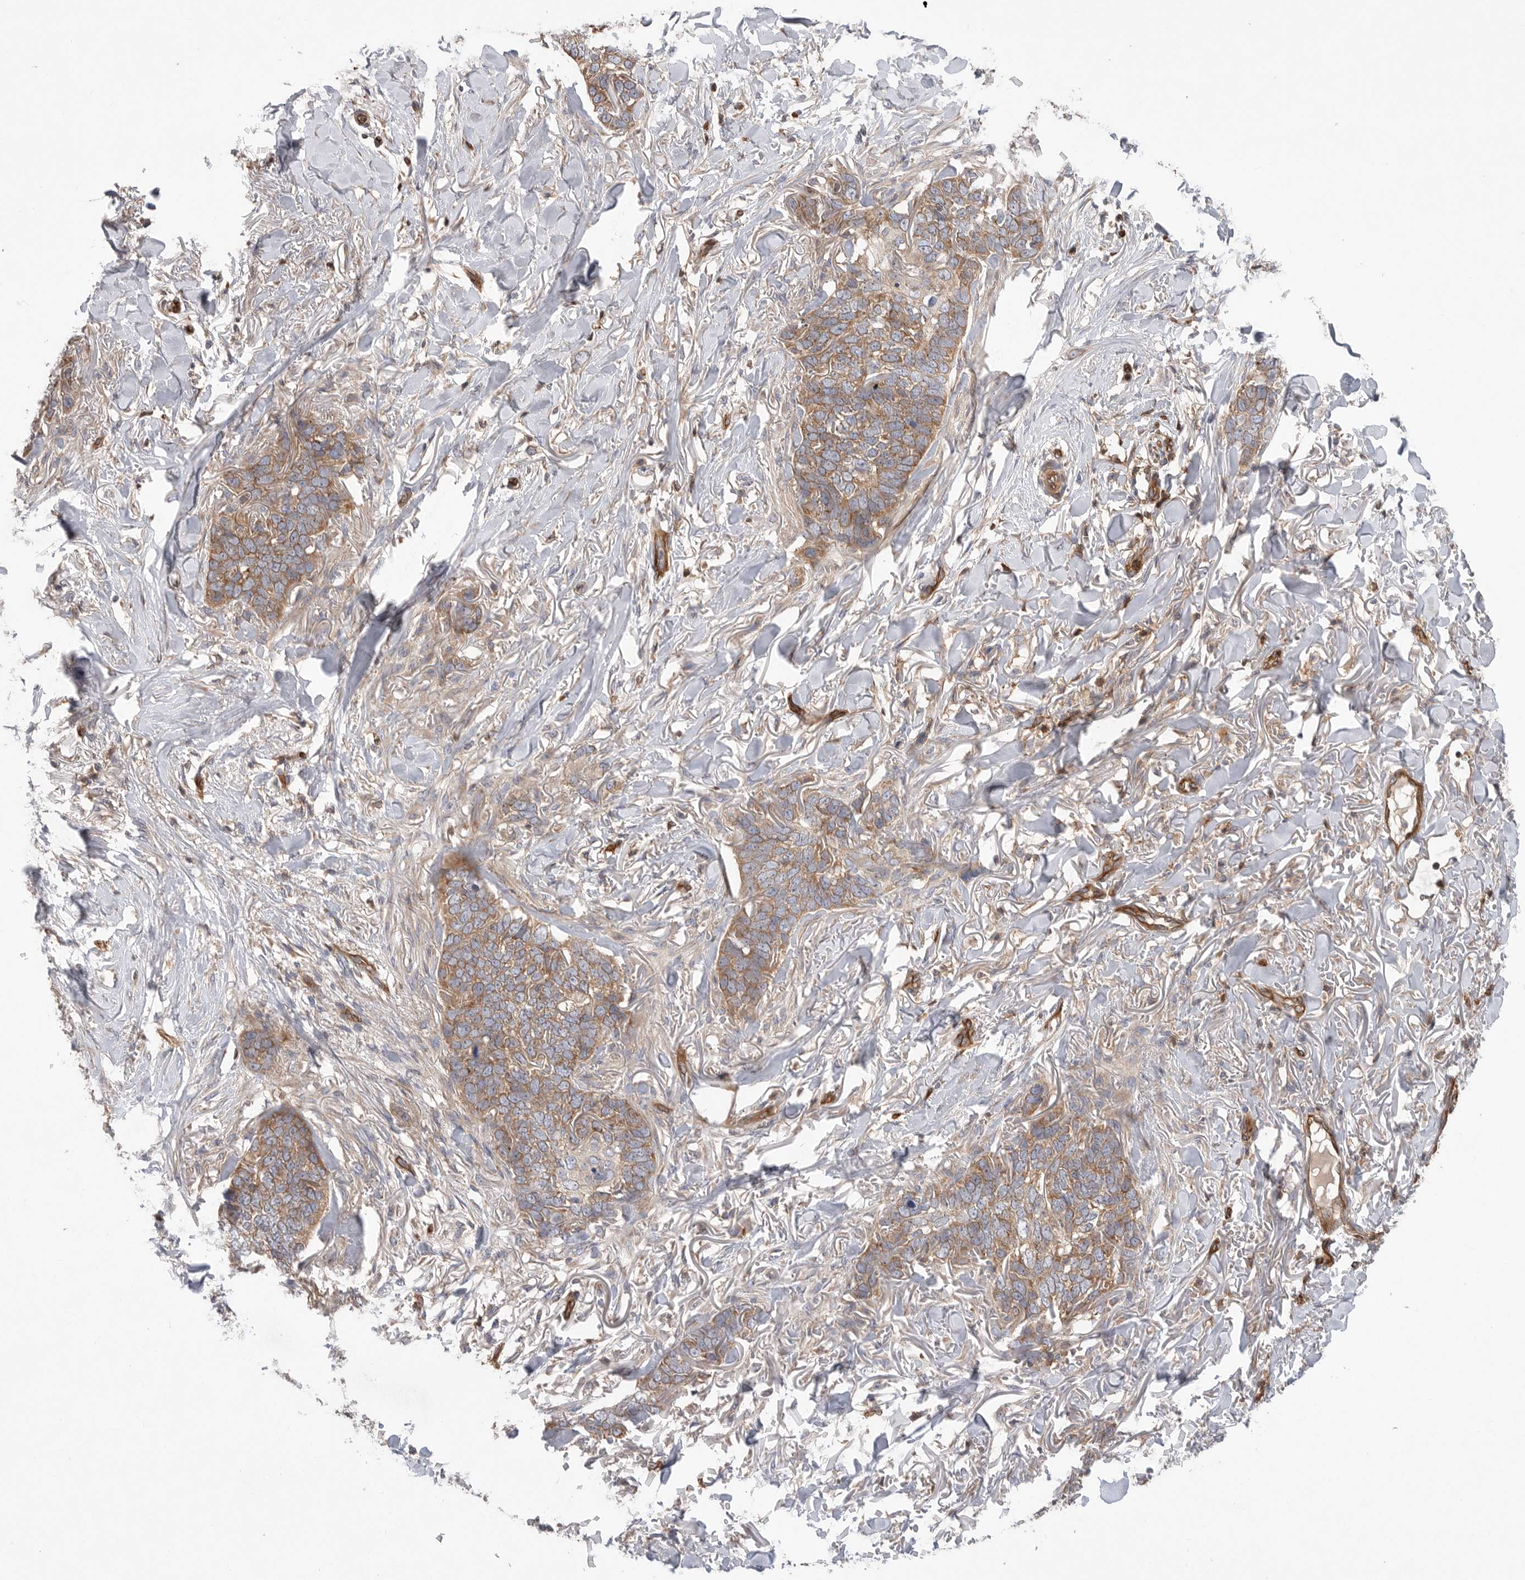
{"staining": {"intensity": "moderate", "quantity": ">75%", "location": "cytoplasmic/membranous"}, "tissue": "skin cancer", "cell_type": "Tumor cells", "image_type": "cancer", "snomed": [{"axis": "morphology", "description": "Normal tissue, NOS"}, {"axis": "morphology", "description": "Basal cell carcinoma"}, {"axis": "topography", "description": "Skin"}], "caption": "IHC image of neoplastic tissue: human skin cancer (basal cell carcinoma) stained using IHC reveals medium levels of moderate protein expression localized specifically in the cytoplasmic/membranous of tumor cells, appearing as a cytoplasmic/membranous brown color.", "gene": "PRKCH", "patient": {"sex": "male", "age": 77}}